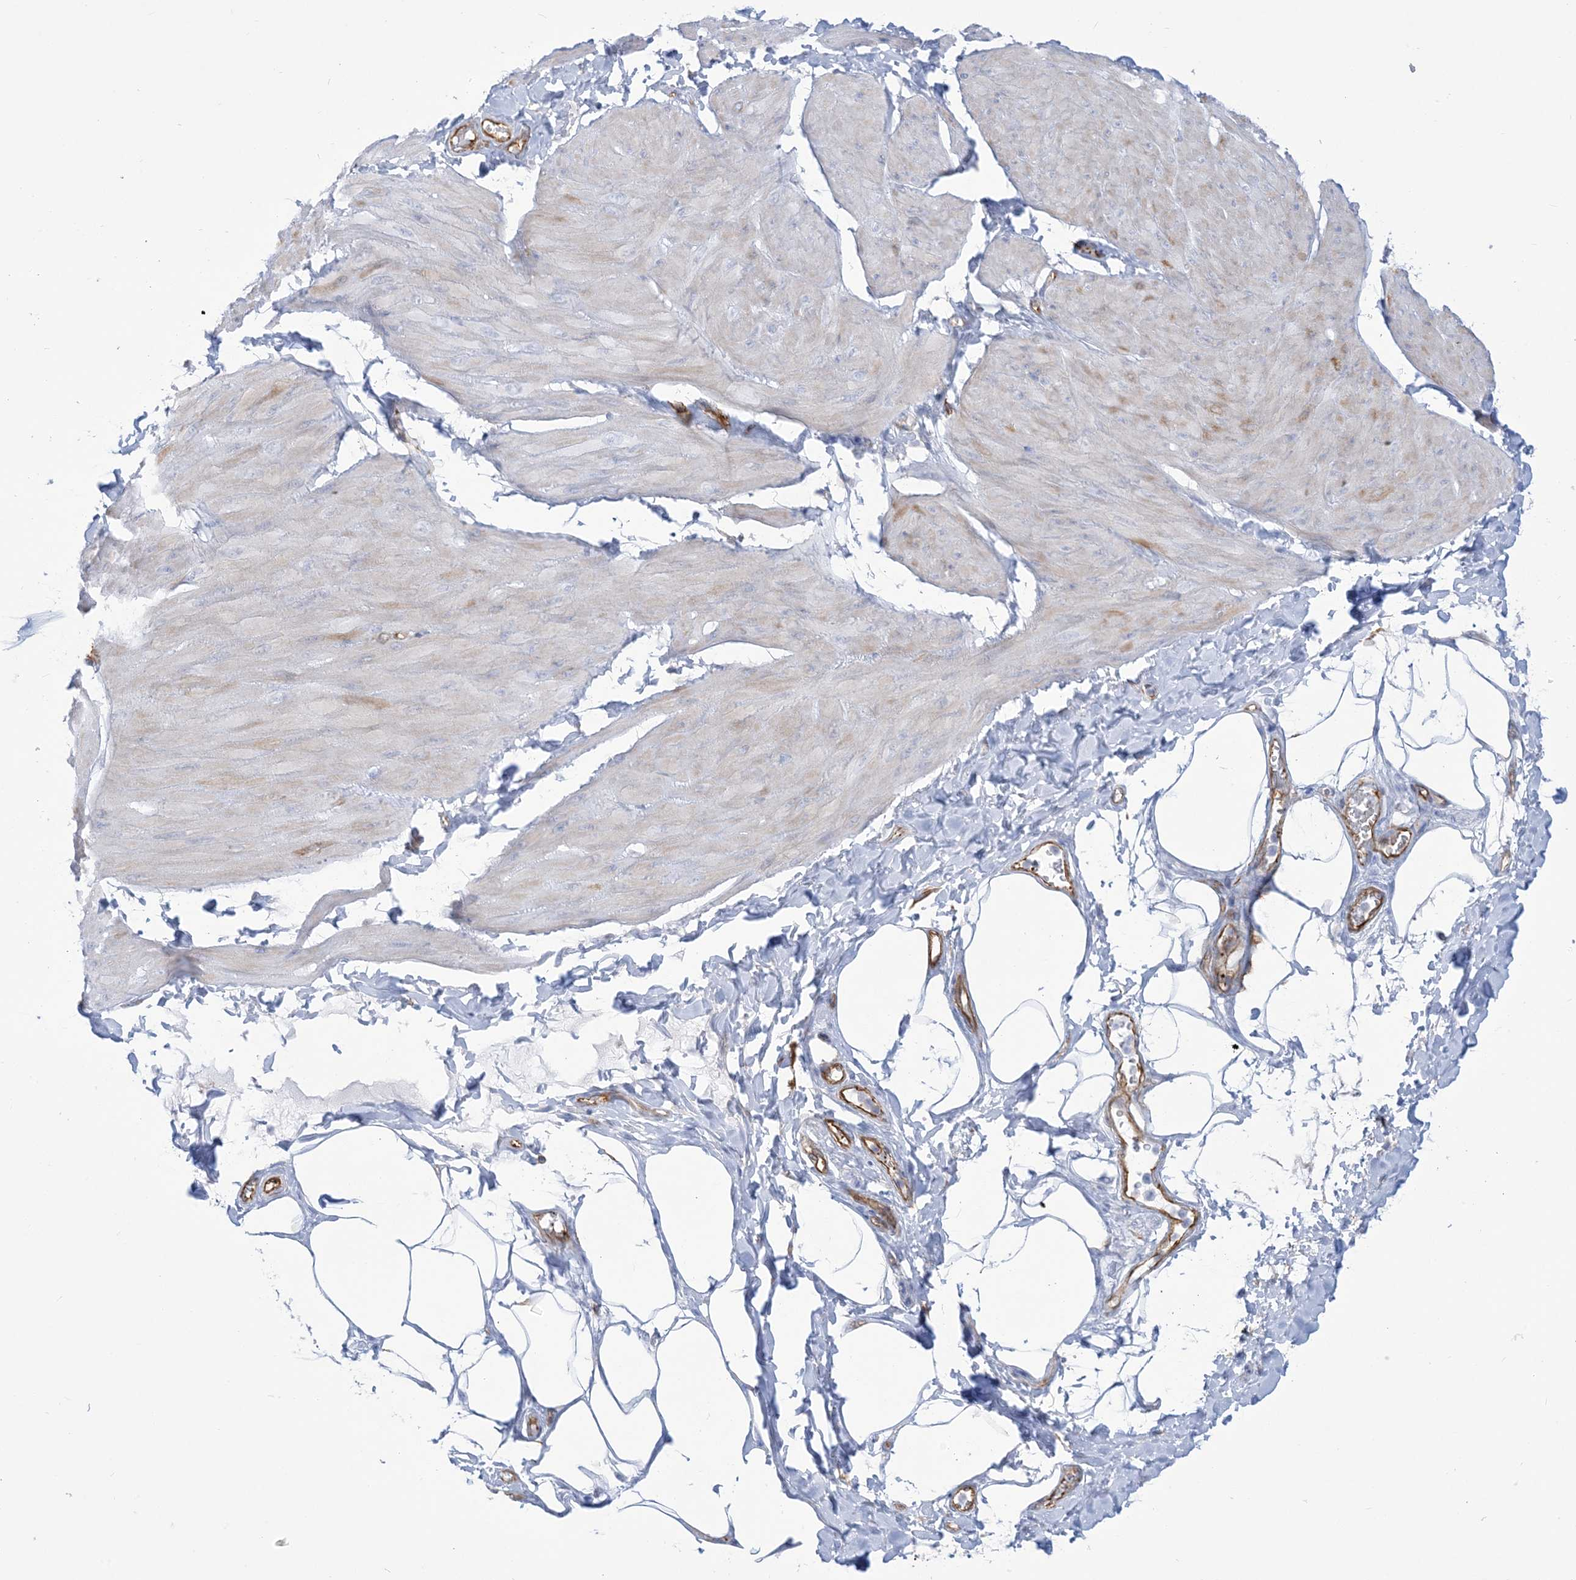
{"staining": {"intensity": "moderate", "quantity": "<25%", "location": "cytoplasmic/membranous"}, "tissue": "smooth muscle", "cell_type": "Smooth muscle cells", "image_type": "normal", "snomed": [{"axis": "morphology", "description": "Urothelial carcinoma, High grade"}, {"axis": "topography", "description": "Urinary bladder"}], "caption": "The image reveals a brown stain indicating the presence of a protein in the cytoplasmic/membranous of smooth muscle cells in smooth muscle. The staining is performed using DAB (3,3'-diaminobenzidine) brown chromogen to label protein expression. The nuclei are counter-stained blue using hematoxylin.", "gene": "B3GNT7", "patient": {"sex": "male", "age": 46}}